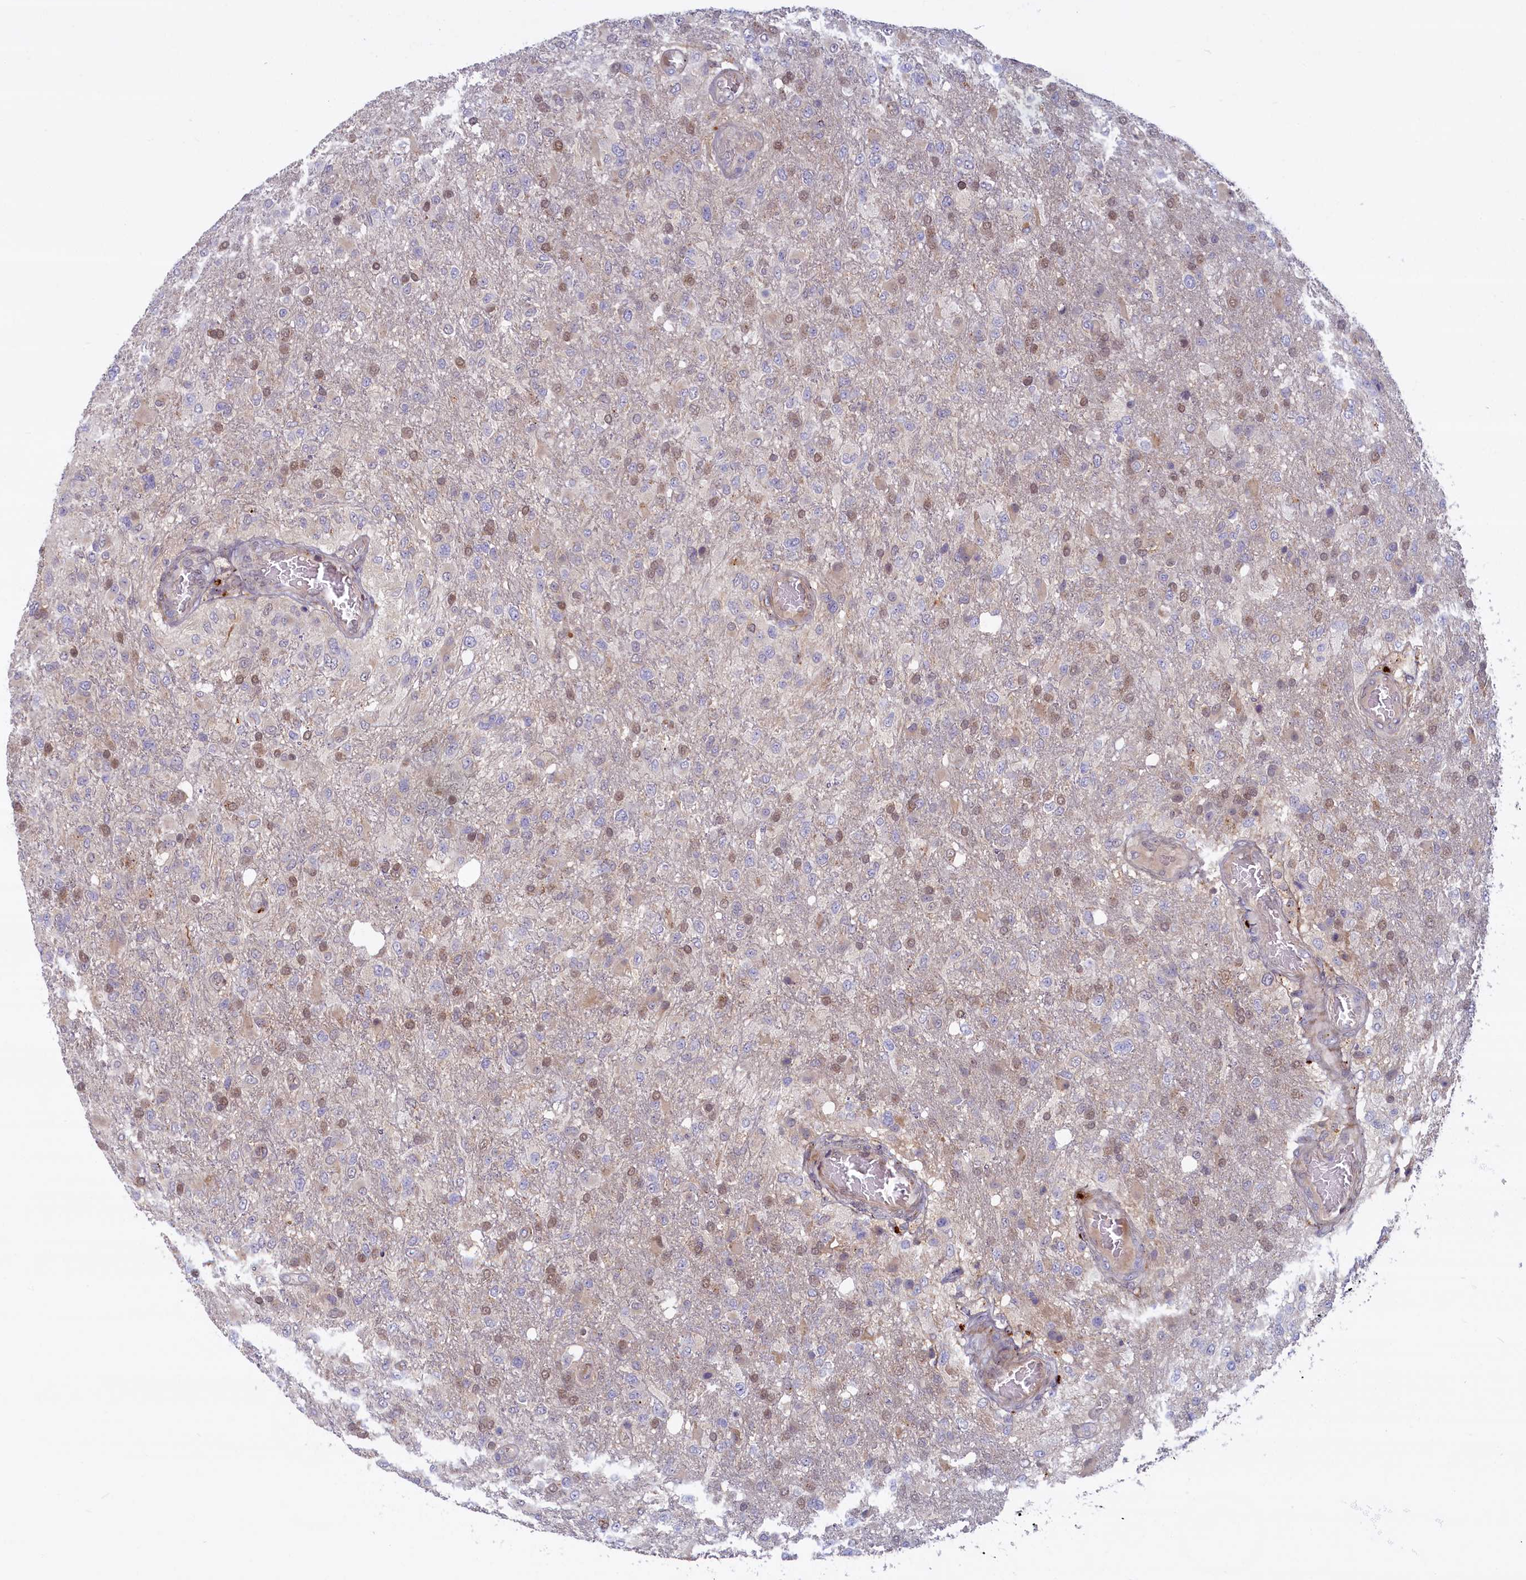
{"staining": {"intensity": "moderate", "quantity": "25%-75%", "location": "nuclear"}, "tissue": "glioma", "cell_type": "Tumor cells", "image_type": "cancer", "snomed": [{"axis": "morphology", "description": "Glioma, malignant, High grade"}, {"axis": "topography", "description": "Brain"}], "caption": "Tumor cells display moderate nuclear positivity in about 25%-75% of cells in high-grade glioma (malignant). Immunohistochemistry (ihc) stains the protein in brown and the nuclei are stained blue.", "gene": "FCSK", "patient": {"sex": "female", "age": 74}}